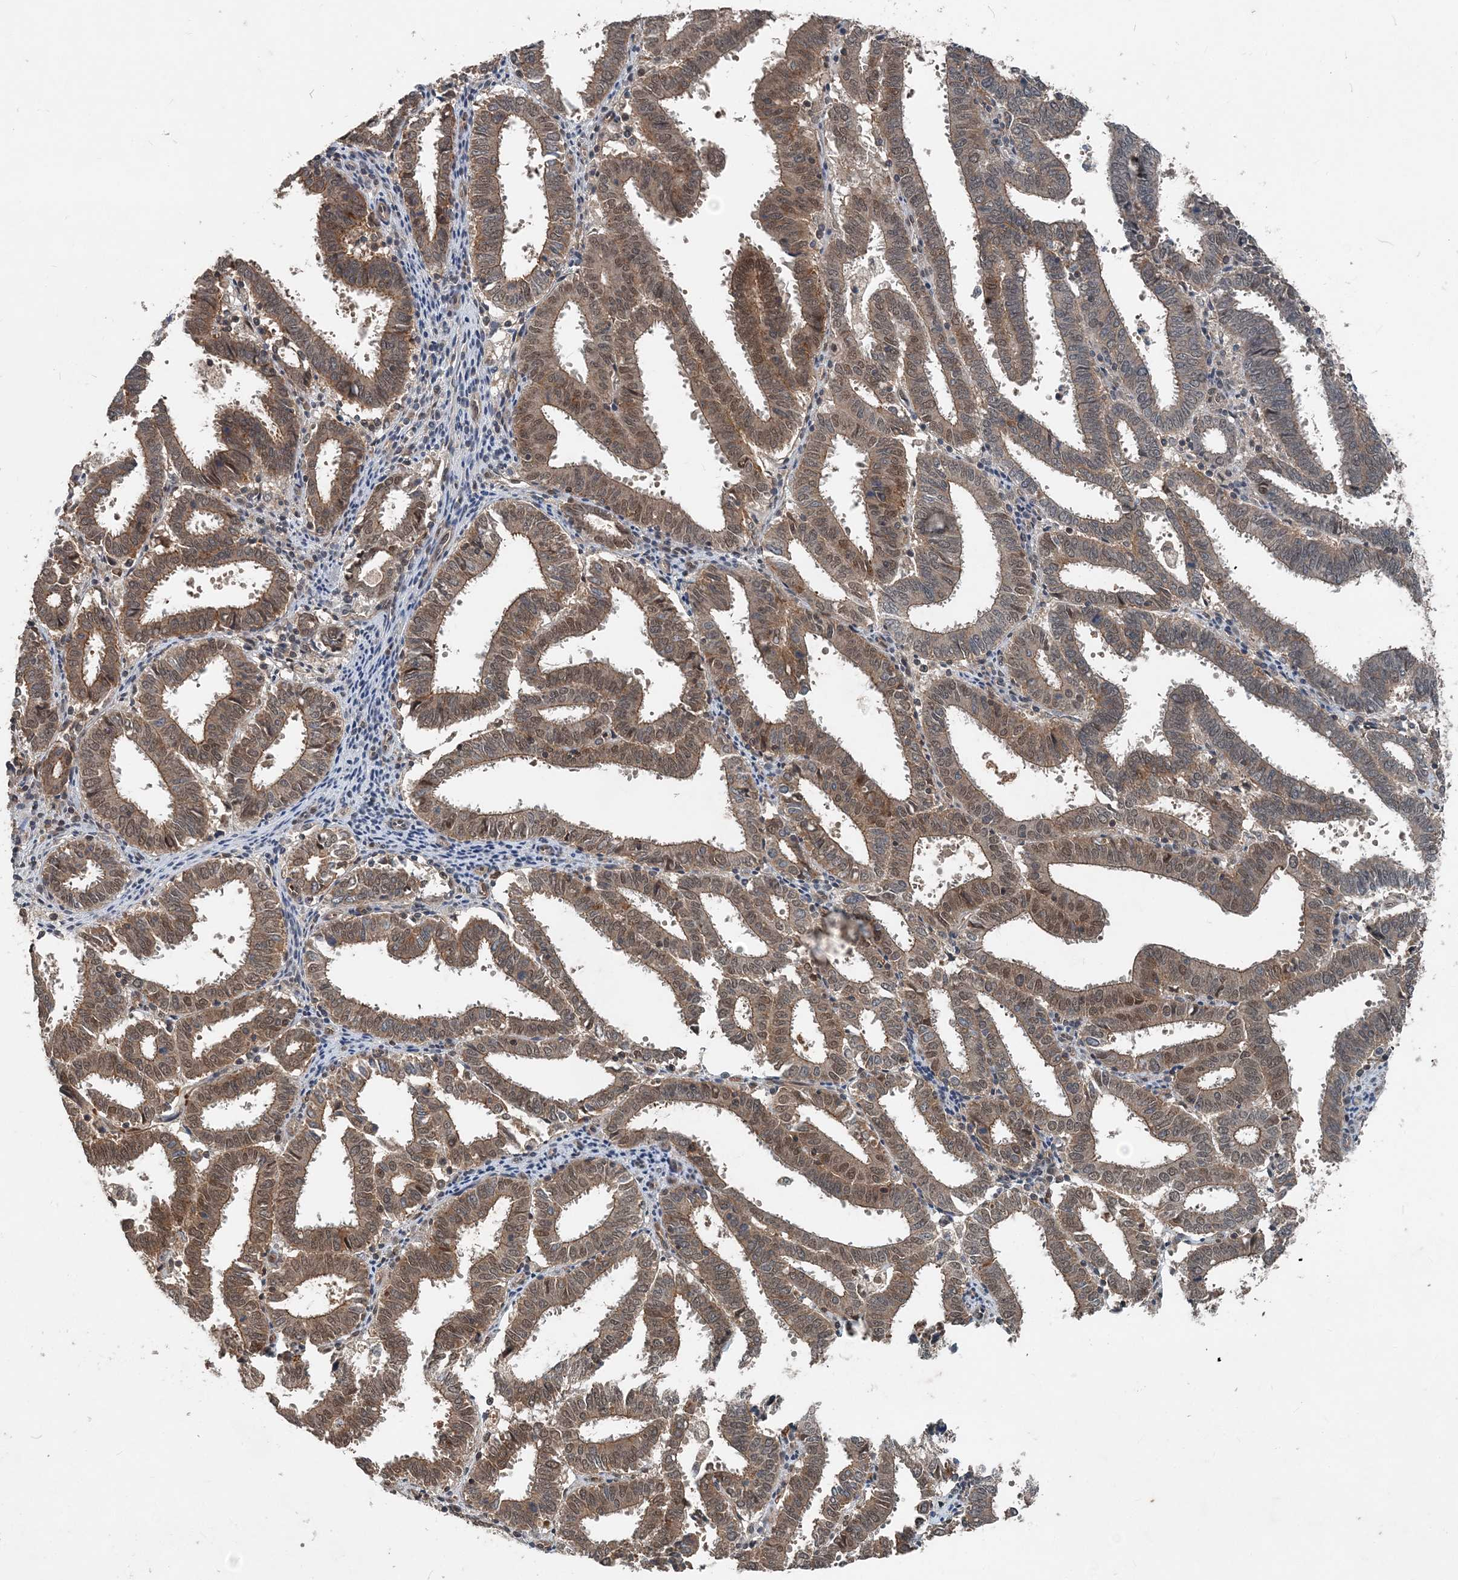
{"staining": {"intensity": "moderate", "quantity": ">75%", "location": "cytoplasmic/membranous,nuclear"}, "tissue": "endometrial cancer", "cell_type": "Tumor cells", "image_type": "cancer", "snomed": [{"axis": "morphology", "description": "Adenocarcinoma, NOS"}, {"axis": "topography", "description": "Uterus"}], "caption": "This is an image of immunohistochemistry (IHC) staining of endometrial cancer (adenocarcinoma), which shows moderate positivity in the cytoplasmic/membranous and nuclear of tumor cells.", "gene": "SMPD3", "patient": {"sex": "female", "age": 83}}